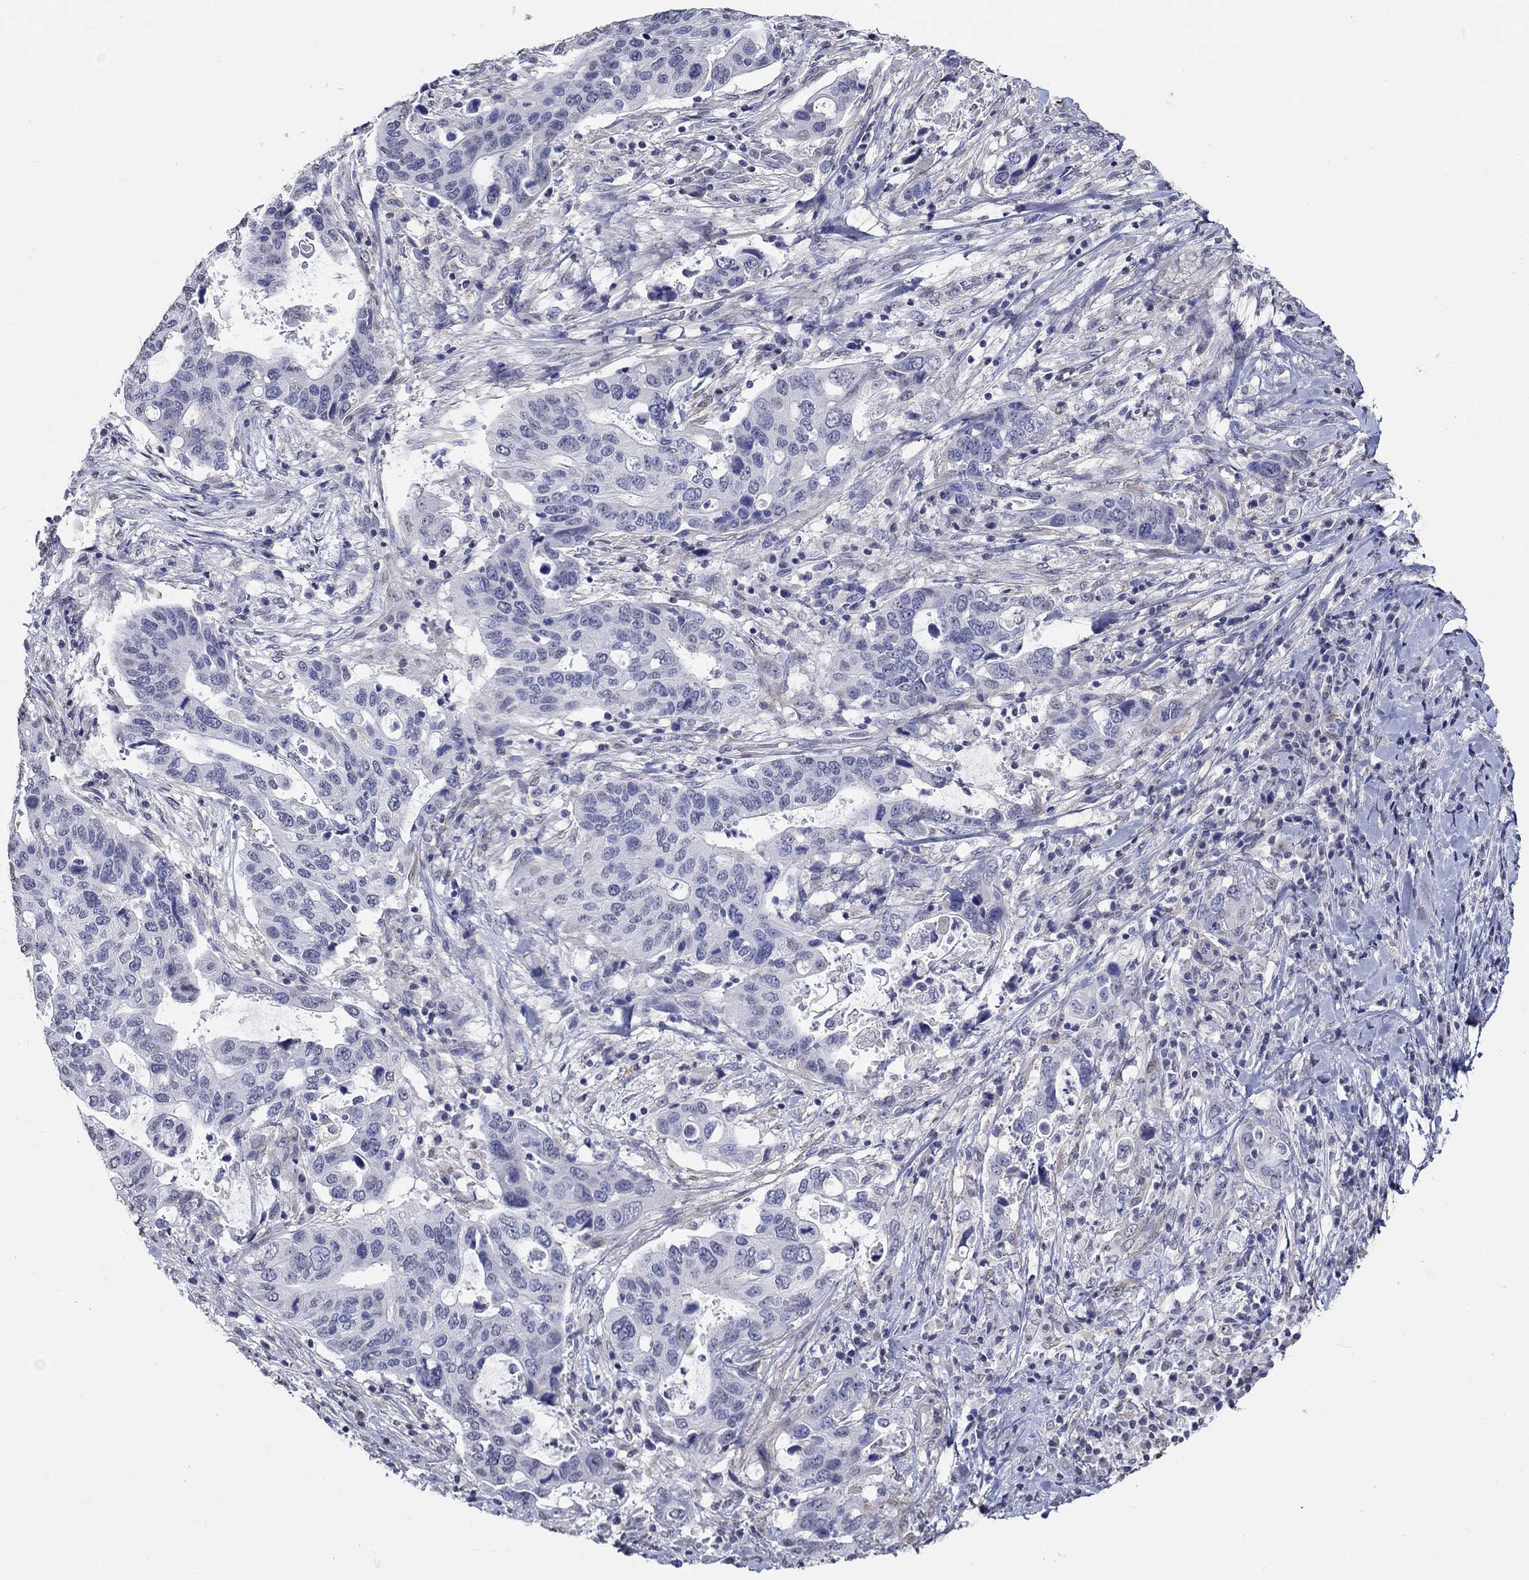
{"staining": {"intensity": "negative", "quantity": "none", "location": "none"}, "tissue": "stomach cancer", "cell_type": "Tumor cells", "image_type": "cancer", "snomed": [{"axis": "morphology", "description": "Adenocarcinoma, NOS"}, {"axis": "topography", "description": "Stomach"}], "caption": "Tumor cells are negative for brown protein staining in stomach cancer.", "gene": "PDE1B", "patient": {"sex": "male", "age": 54}}